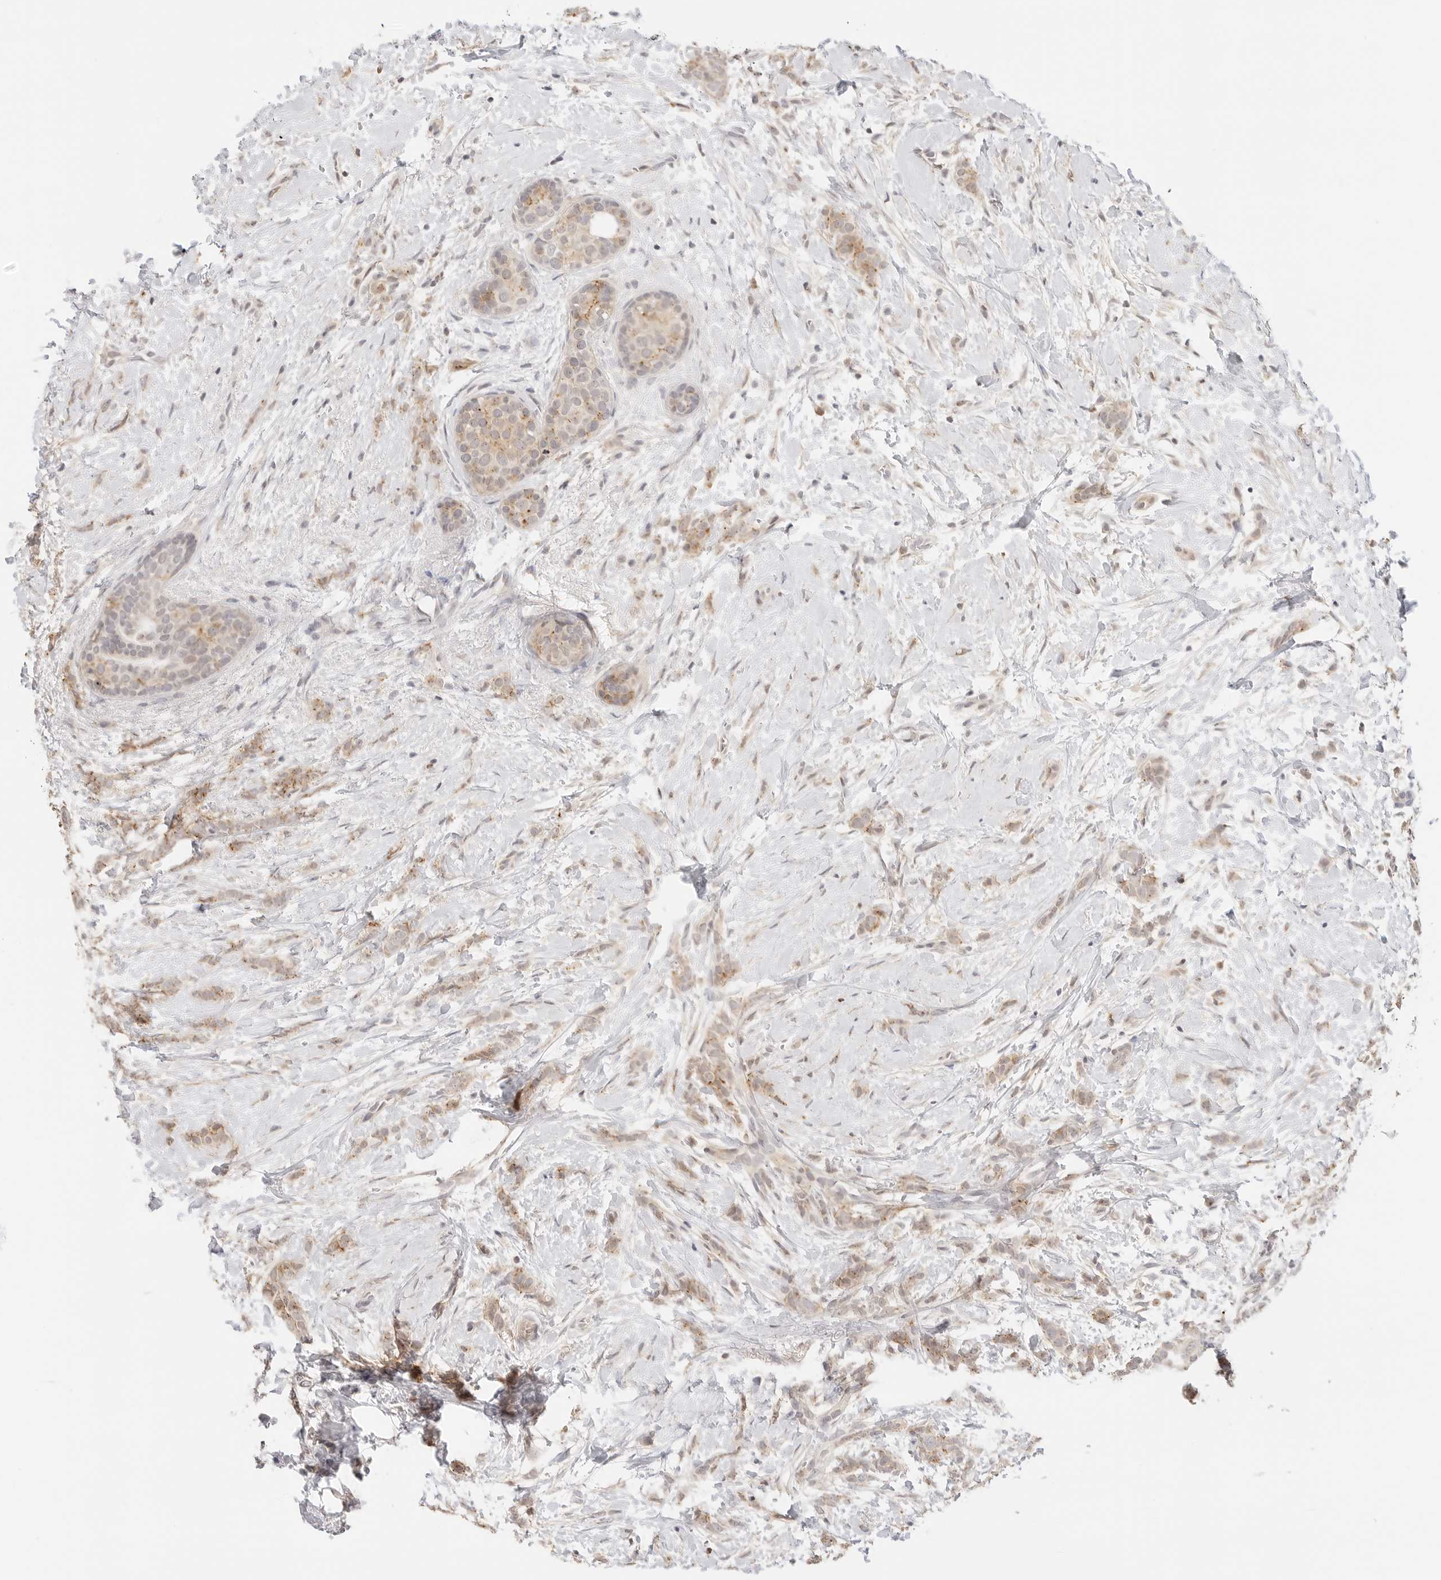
{"staining": {"intensity": "weak", "quantity": ">75%", "location": "cytoplasmic/membranous"}, "tissue": "breast cancer", "cell_type": "Tumor cells", "image_type": "cancer", "snomed": [{"axis": "morphology", "description": "Lobular carcinoma, in situ"}, {"axis": "morphology", "description": "Lobular carcinoma"}, {"axis": "topography", "description": "Breast"}], "caption": "Breast lobular carcinoma in situ tissue reveals weak cytoplasmic/membranous staining in about >75% of tumor cells, visualized by immunohistochemistry.", "gene": "PCDH19", "patient": {"sex": "female", "age": 41}}